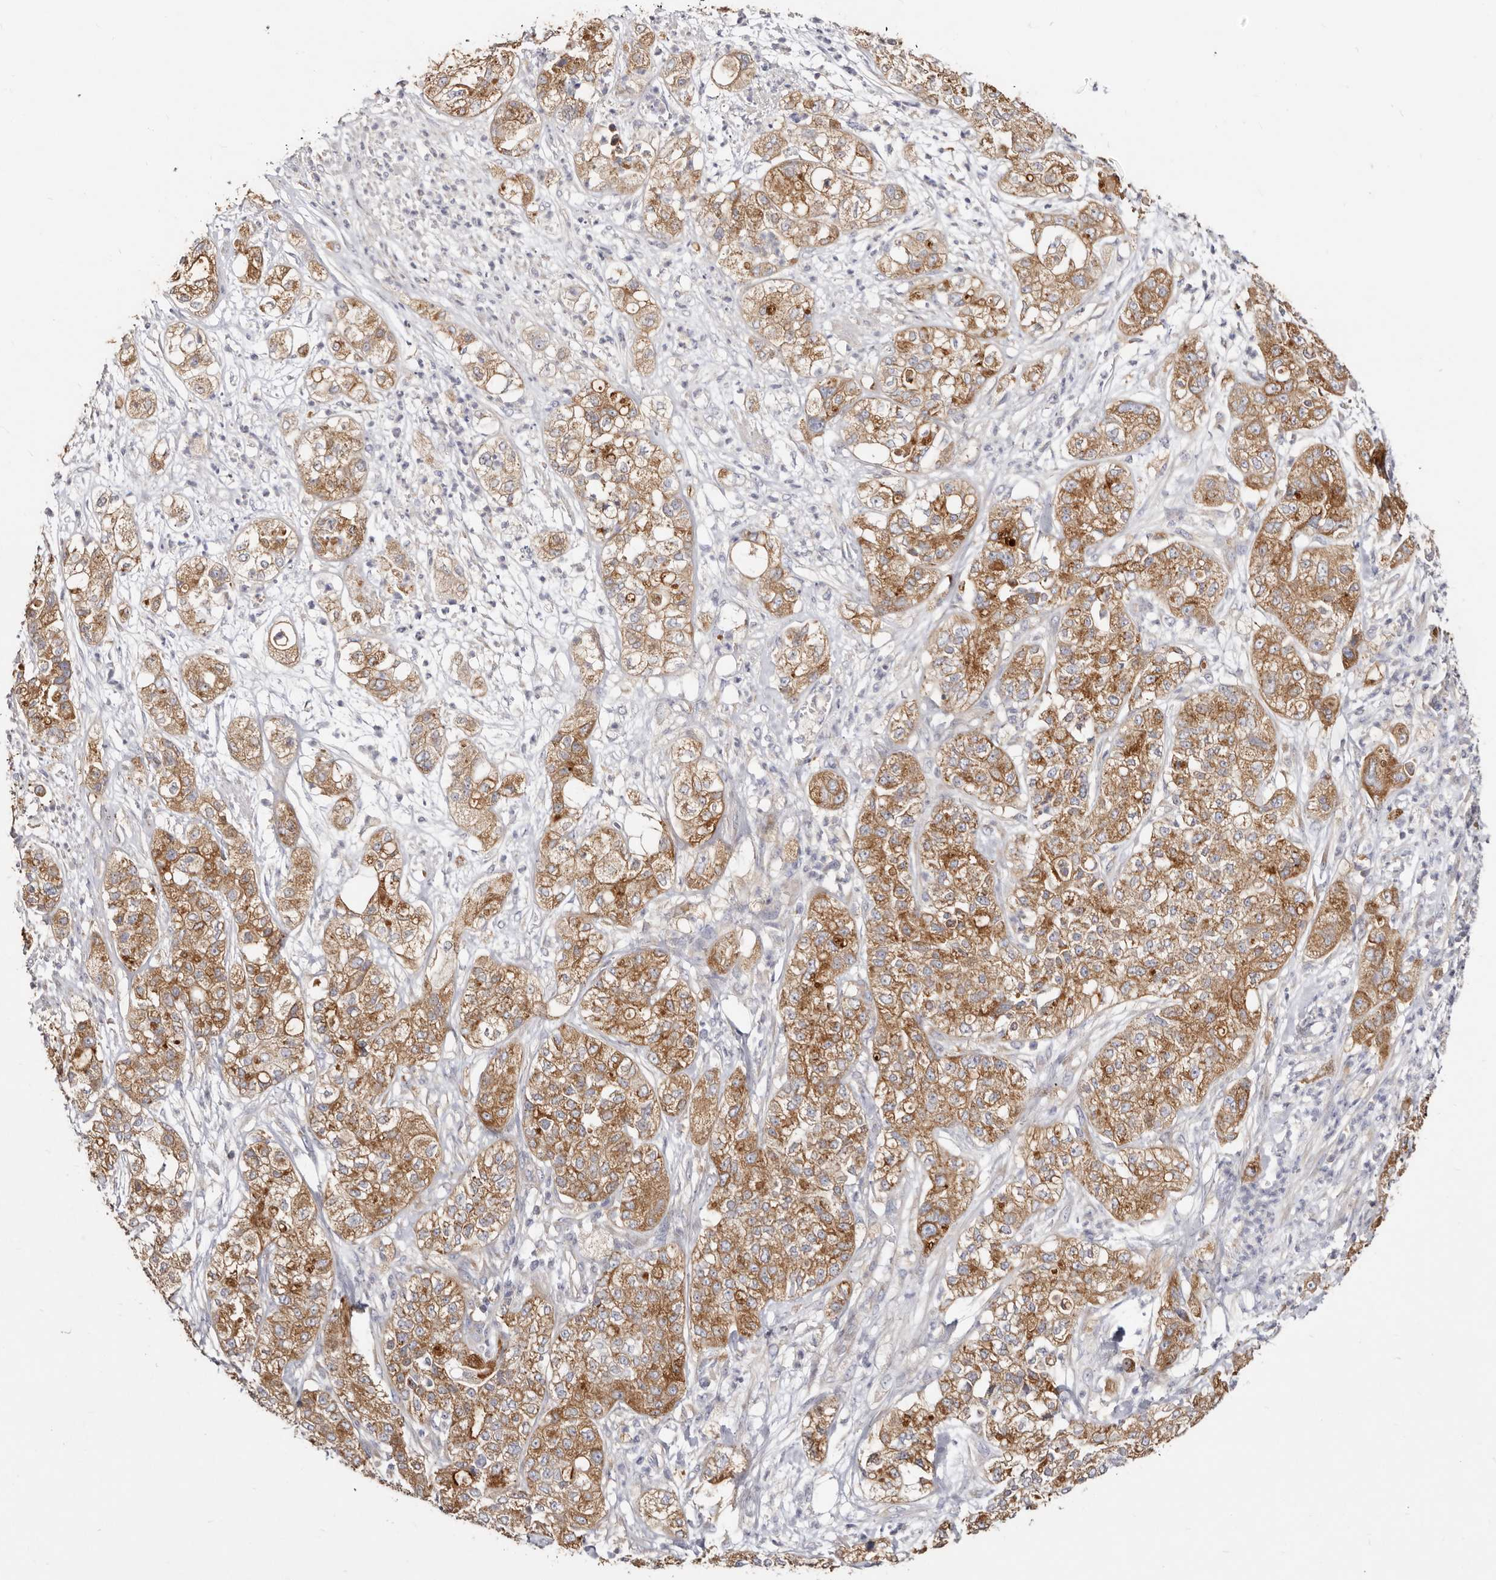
{"staining": {"intensity": "moderate", "quantity": ">75%", "location": "cytoplasmic/membranous"}, "tissue": "pancreatic cancer", "cell_type": "Tumor cells", "image_type": "cancer", "snomed": [{"axis": "morphology", "description": "Adenocarcinoma, NOS"}, {"axis": "topography", "description": "Pancreas"}], "caption": "Human pancreatic adenocarcinoma stained with a protein marker displays moderate staining in tumor cells.", "gene": "BAIAP2L1", "patient": {"sex": "female", "age": 78}}